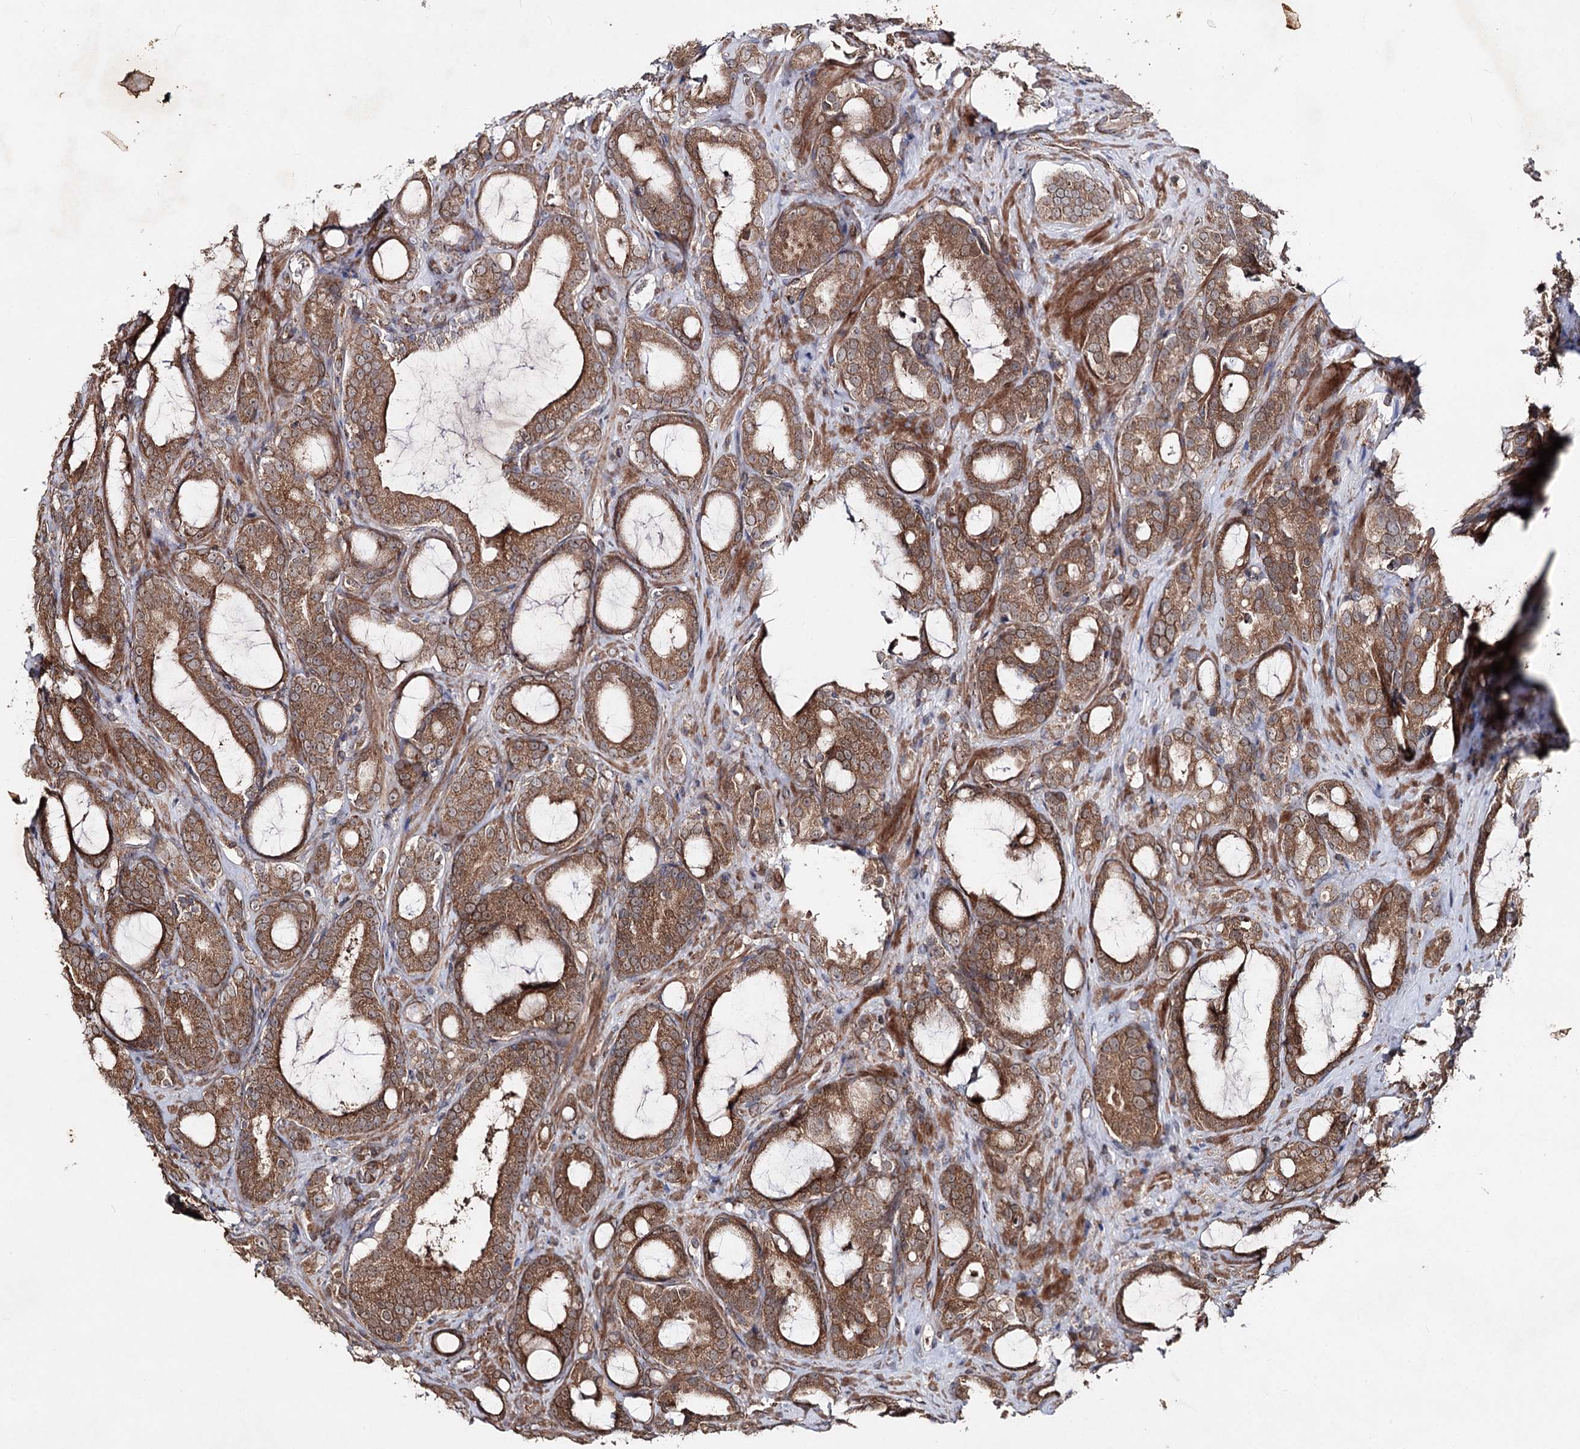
{"staining": {"intensity": "moderate", "quantity": ">75%", "location": "cytoplasmic/membranous"}, "tissue": "prostate cancer", "cell_type": "Tumor cells", "image_type": "cancer", "snomed": [{"axis": "morphology", "description": "Adenocarcinoma, High grade"}, {"axis": "topography", "description": "Prostate"}], "caption": "There is medium levels of moderate cytoplasmic/membranous expression in tumor cells of prostate cancer, as demonstrated by immunohistochemical staining (brown color).", "gene": "MINDY3", "patient": {"sex": "male", "age": 72}}